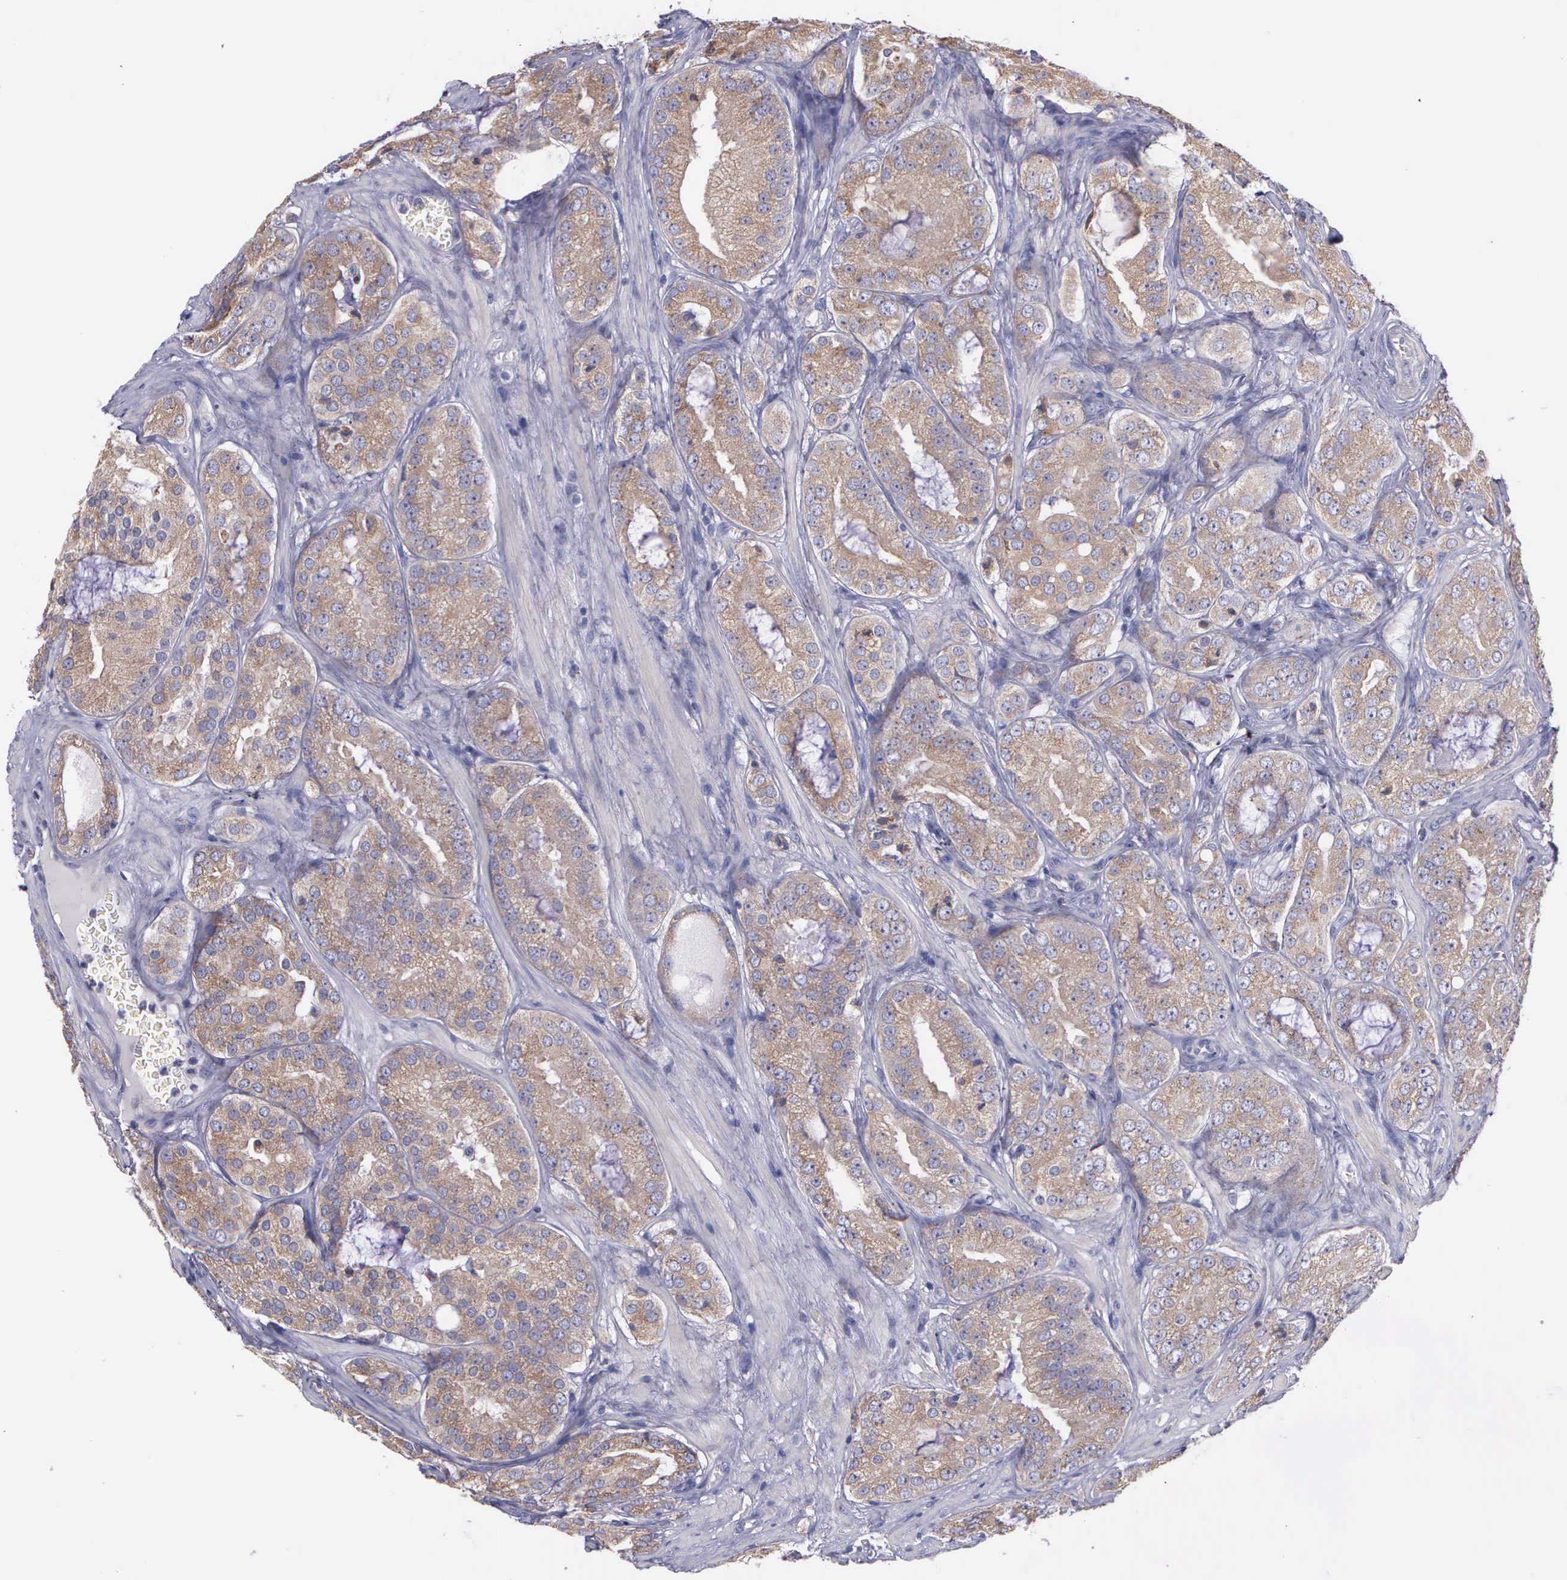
{"staining": {"intensity": "moderate", "quantity": ">75%", "location": "cytoplasmic/membranous"}, "tissue": "prostate cancer", "cell_type": "Tumor cells", "image_type": "cancer", "snomed": [{"axis": "morphology", "description": "Adenocarcinoma, Medium grade"}, {"axis": "topography", "description": "Prostate"}], "caption": "Prostate cancer stained for a protein exhibits moderate cytoplasmic/membranous positivity in tumor cells.", "gene": "MIA2", "patient": {"sex": "male", "age": 60}}